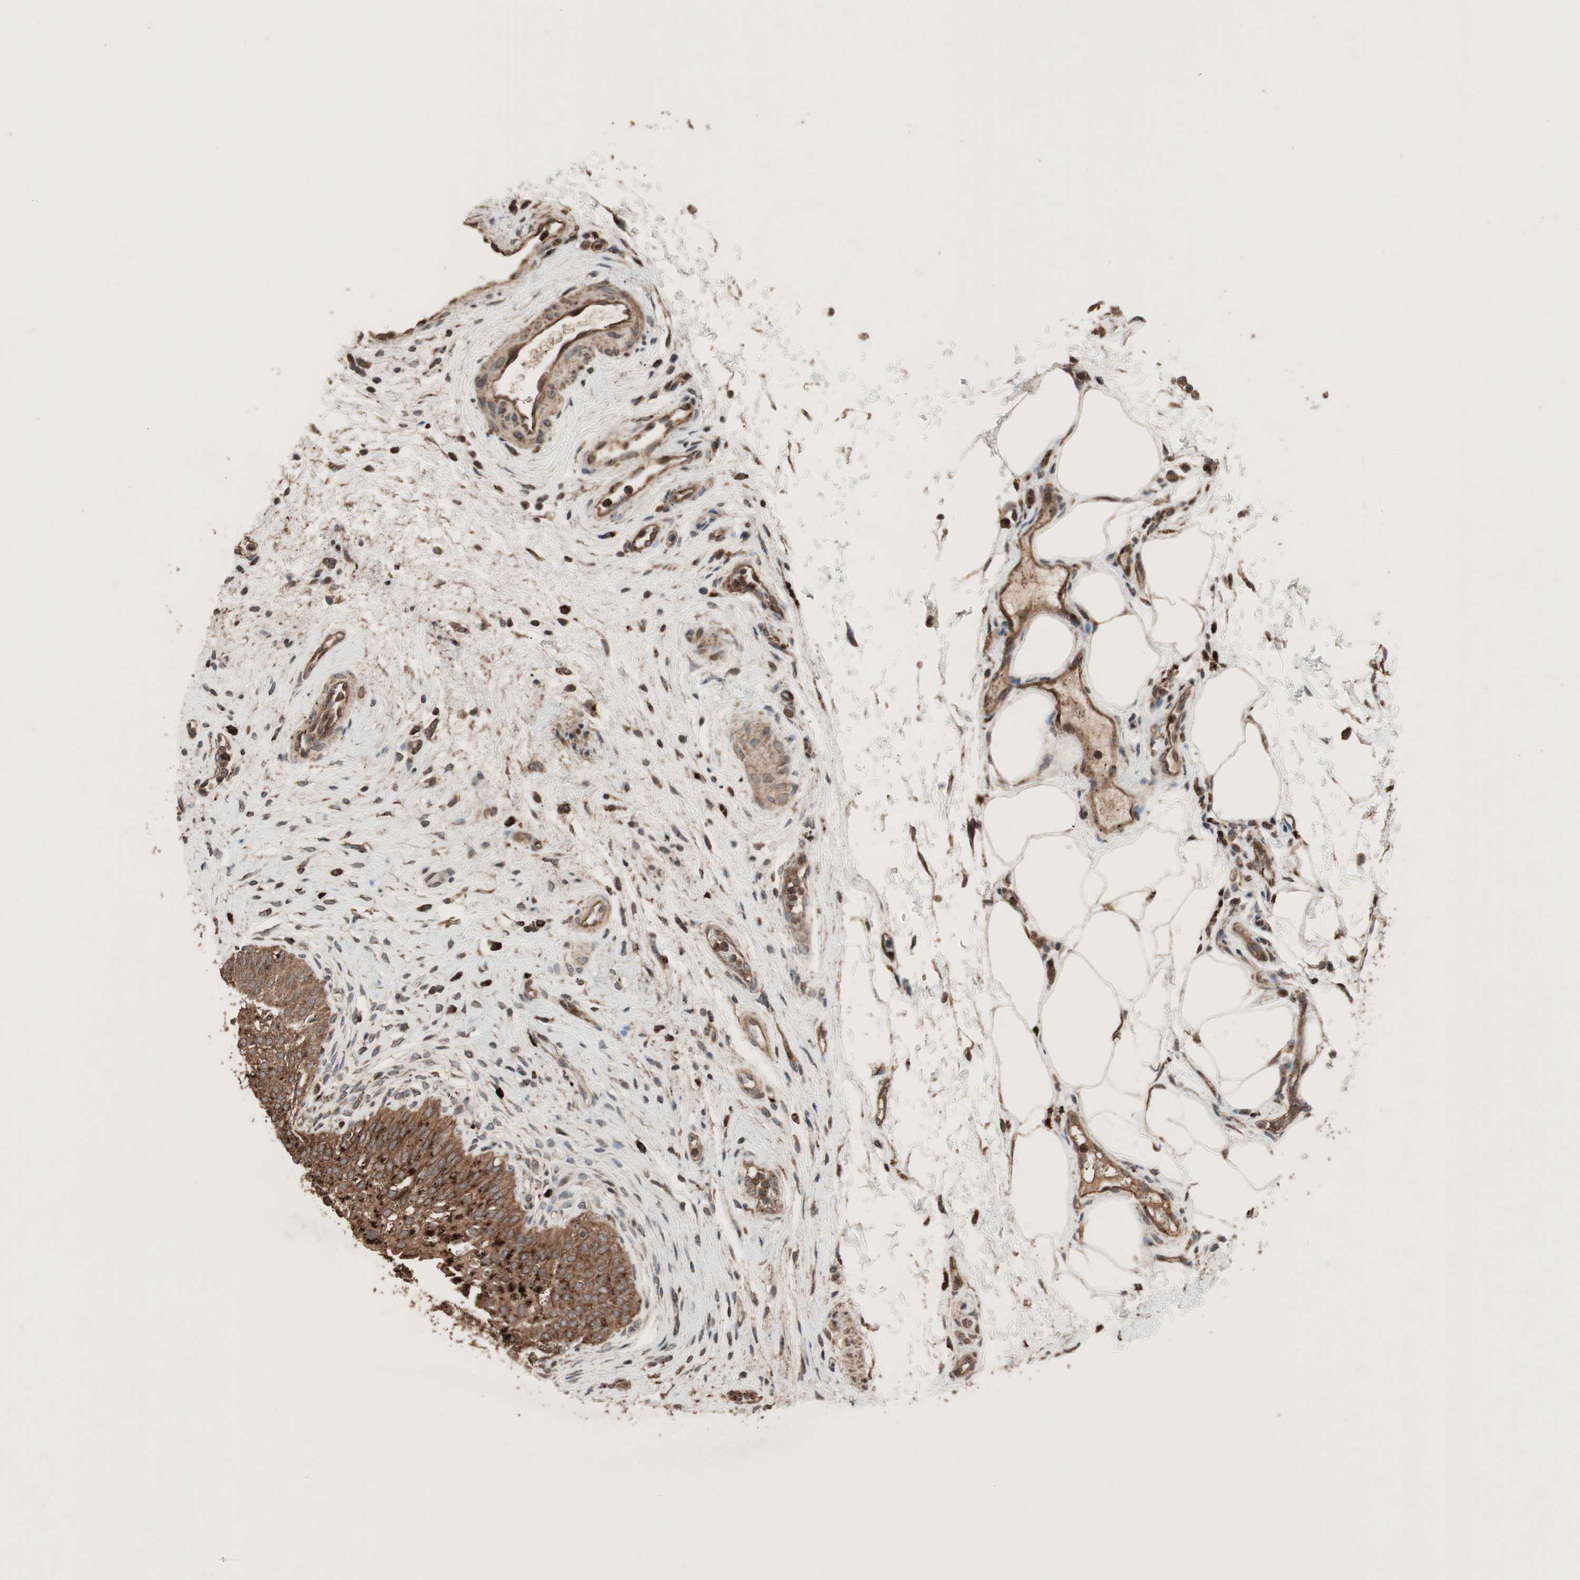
{"staining": {"intensity": "strong", "quantity": ">75%", "location": "cytoplasmic/membranous"}, "tissue": "urinary bladder", "cell_type": "Urothelial cells", "image_type": "normal", "snomed": [{"axis": "morphology", "description": "Normal tissue, NOS"}, {"axis": "morphology", "description": "Urothelial carcinoma, High grade"}, {"axis": "topography", "description": "Urinary bladder"}], "caption": "Urothelial cells exhibit strong cytoplasmic/membranous expression in about >75% of cells in unremarkable urinary bladder. (Brightfield microscopy of DAB IHC at high magnification).", "gene": "RAB1A", "patient": {"sex": "male", "age": 46}}